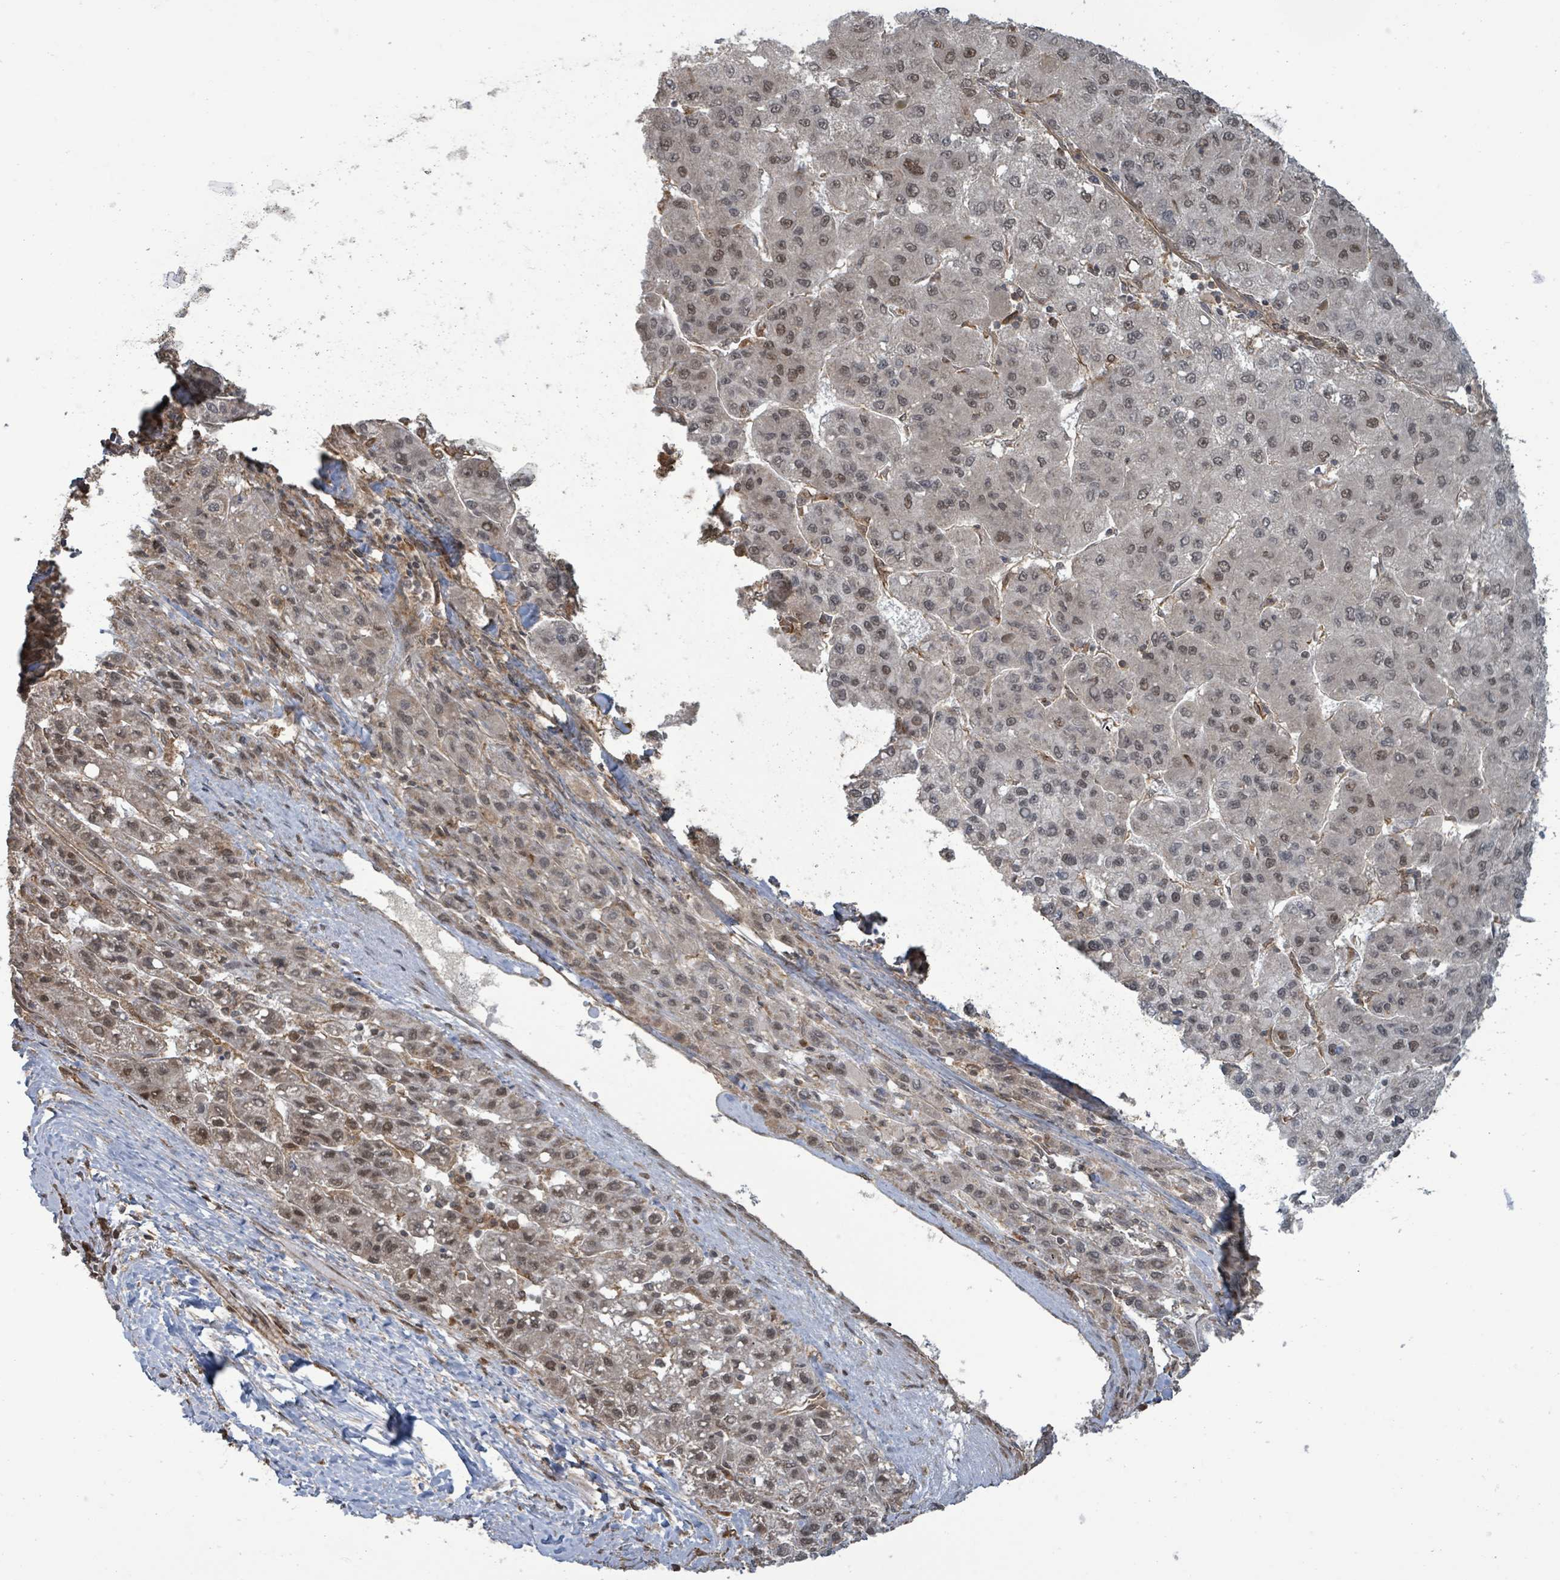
{"staining": {"intensity": "weak", "quantity": ">75%", "location": "nuclear"}, "tissue": "liver cancer", "cell_type": "Tumor cells", "image_type": "cancer", "snomed": [{"axis": "morphology", "description": "Carcinoma, Hepatocellular, NOS"}, {"axis": "topography", "description": "Liver"}], "caption": "Tumor cells exhibit weak nuclear expression in approximately >75% of cells in liver cancer.", "gene": "KLC1", "patient": {"sex": "female", "age": 82}}